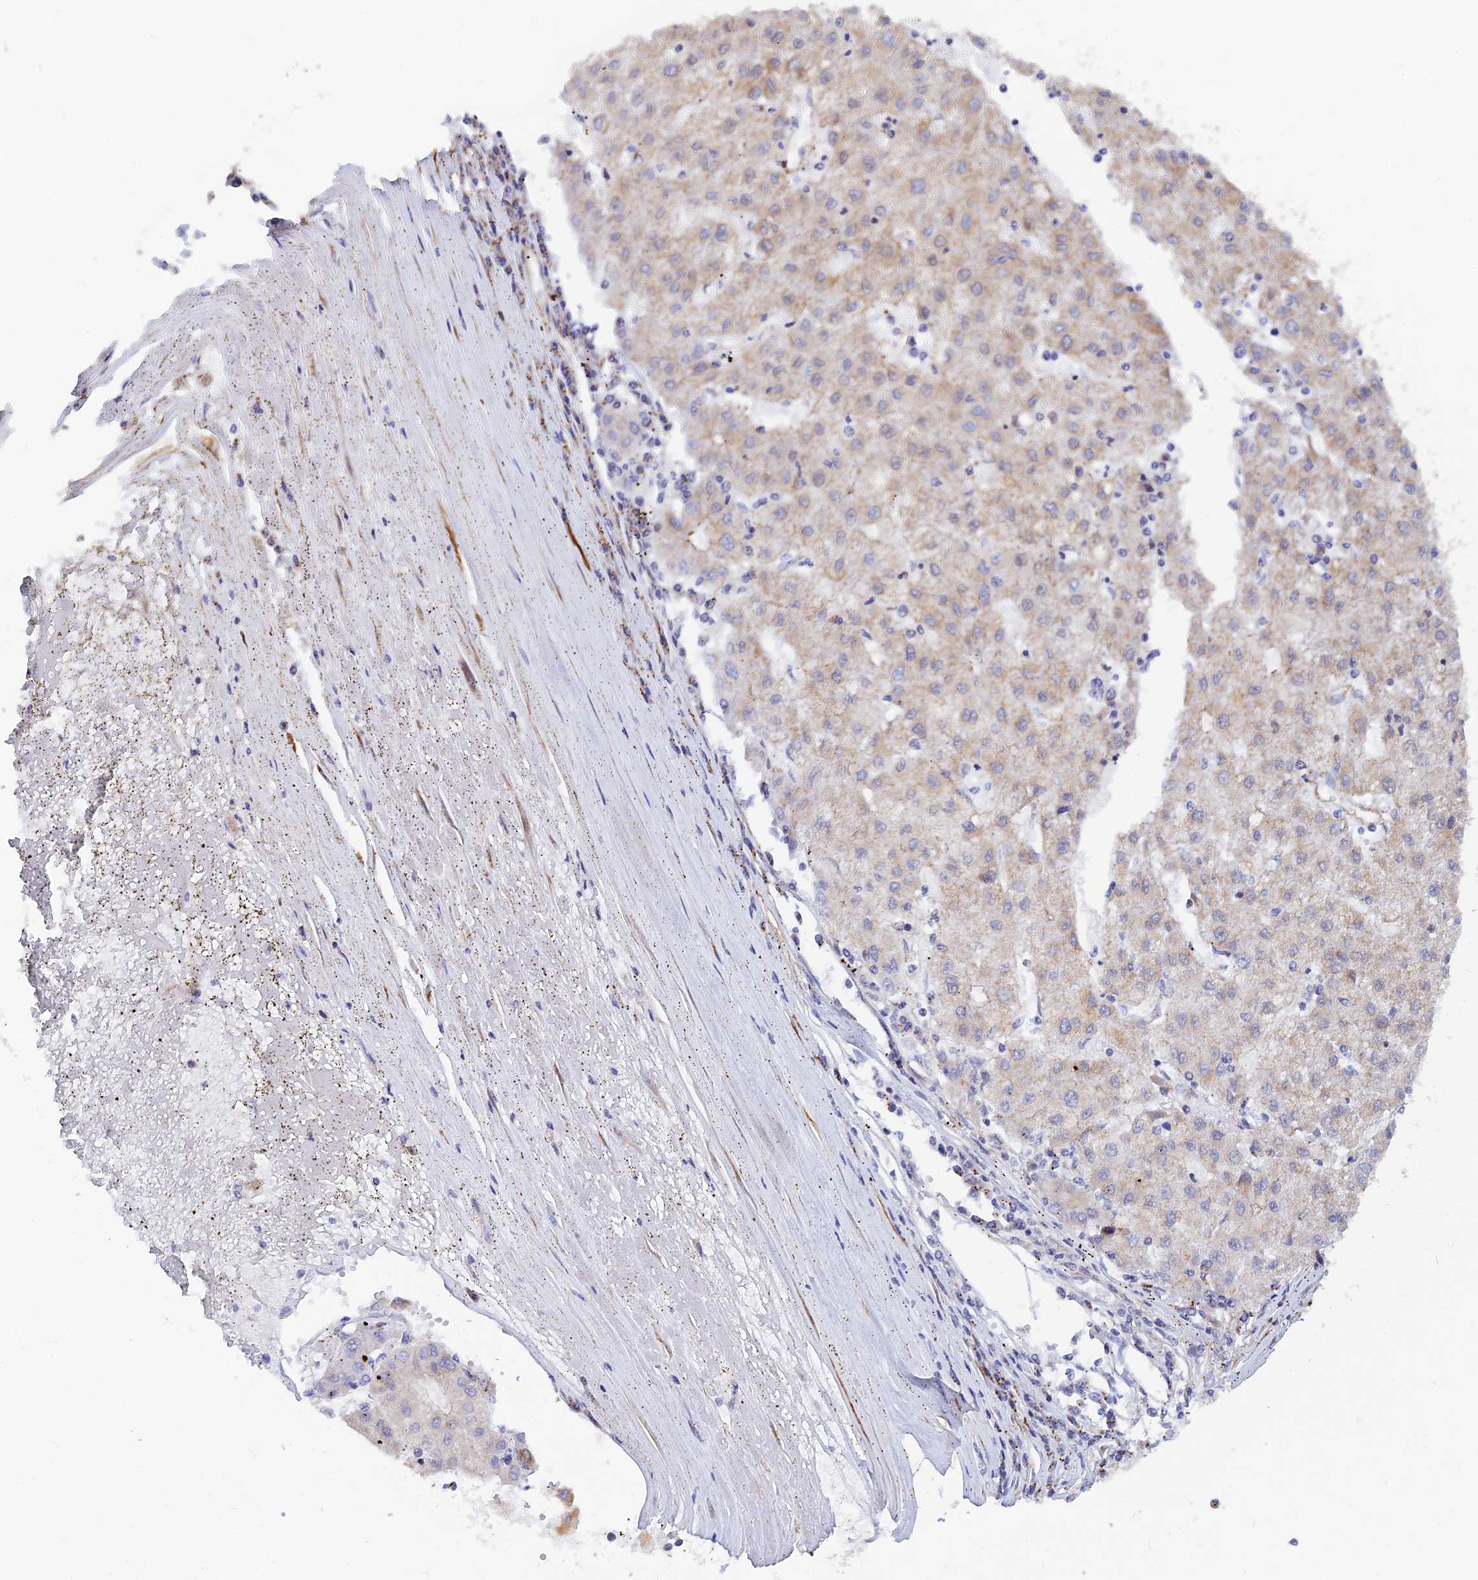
{"staining": {"intensity": "weak", "quantity": "25%-75%", "location": "cytoplasmic/membranous"}, "tissue": "liver cancer", "cell_type": "Tumor cells", "image_type": "cancer", "snomed": [{"axis": "morphology", "description": "Carcinoma, Hepatocellular, NOS"}, {"axis": "topography", "description": "Liver"}], "caption": "Immunohistochemical staining of hepatocellular carcinoma (liver) demonstrates weak cytoplasmic/membranous protein staining in approximately 25%-75% of tumor cells. The protein is shown in brown color, while the nuclei are stained blue.", "gene": "VSTM2L", "patient": {"sex": "male", "age": 72}}